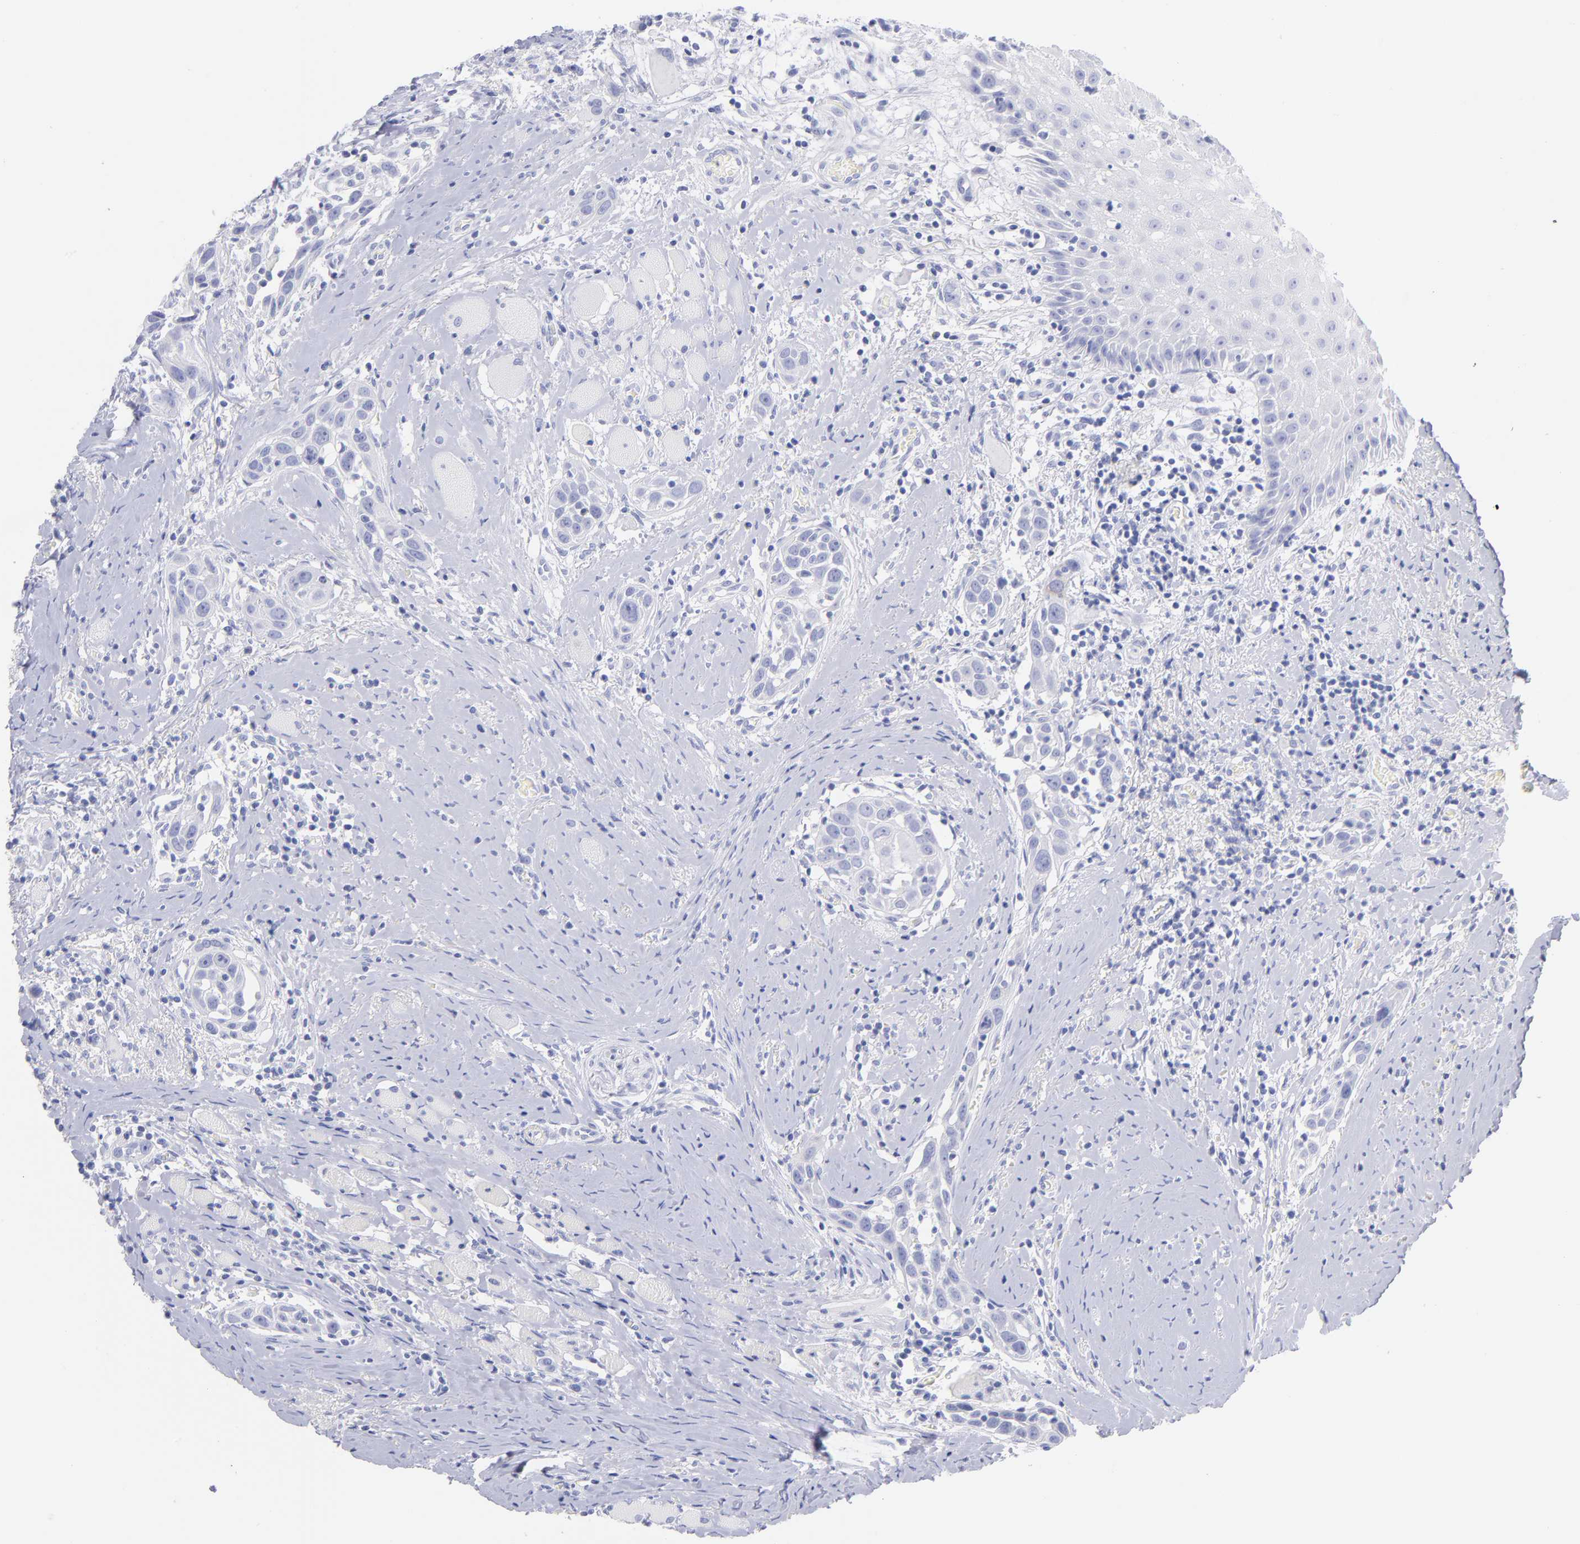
{"staining": {"intensity": "negative", "quantity": "none", "location": "none"}, "tissue": "head and neck cancer", "cell_type": "Tumor cells", "image_type": "cancer", "snomed": [{"axis": "morphology", "description": "Squamous cell carcinoma, NOS"}, {"axis": "topography", "description": "Oral tissue"}, {"axis": "topography", "description": "Head-Neck"}], "caption": "Immunohistochemical staining of head and neck squamous cell carcinoma exhibits no significant staining in tumor cells. (DAB immunohistochemistry with hematoxylin counter stain).", "gene": "SCGN", "patient": {"sex": "female", "age": 50}}